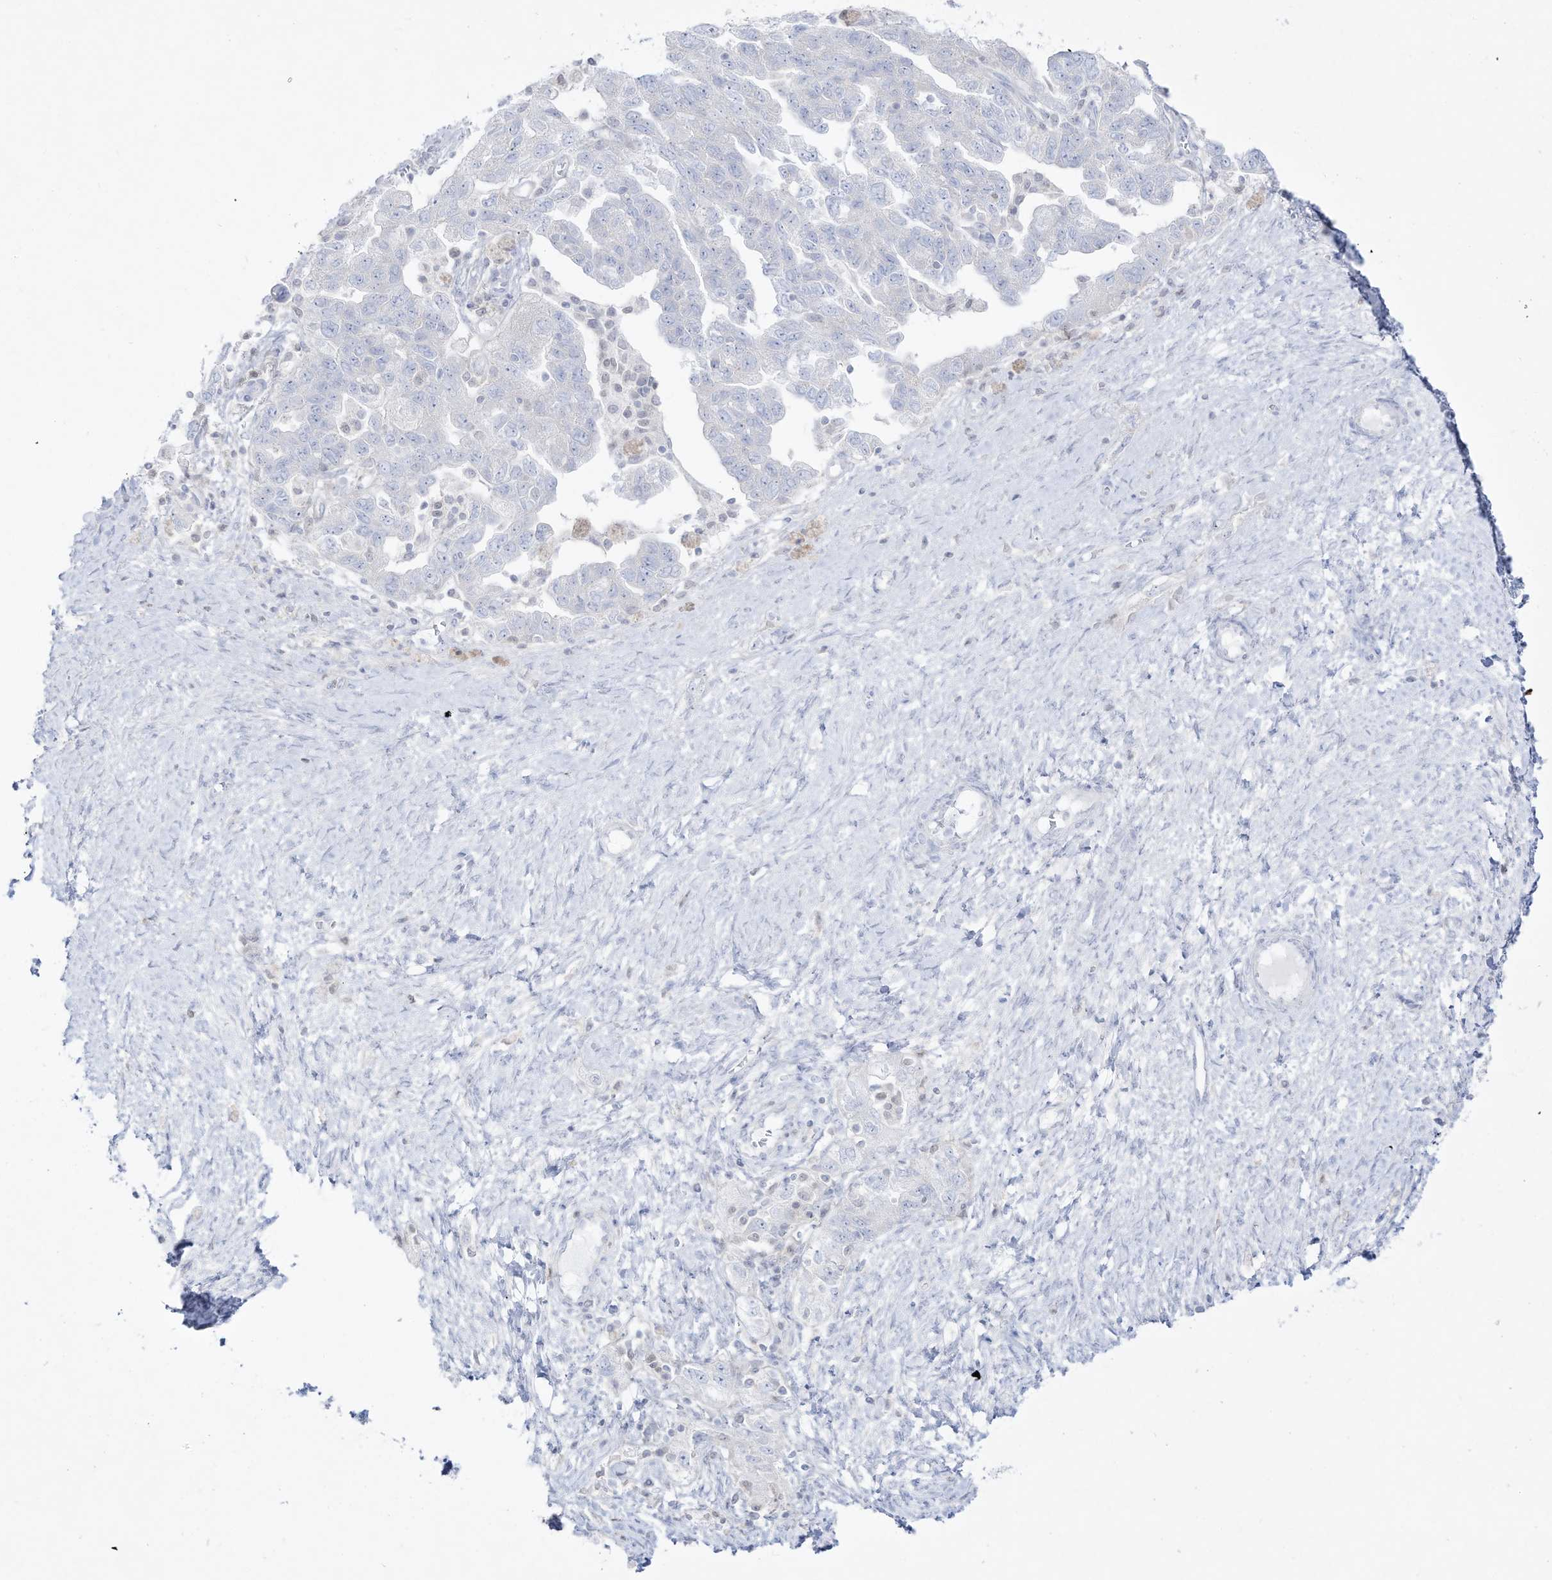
{"staining": {"intensity": "negative", "quantity": "none", "location": "none"}, "tissue": "ovarian cancer", "cell_type": "Tumor cells", "image_type": "cancer", "snomed": [{"axis": "morphology", "description": "Carcinoma, NOS"}, {"axis": "morphology", "description": "Cystadenocarcinoma, serous, NOS"}, {"axis": "topography", "description": "Ovary"}], "caption": "Ovarian cancer (carcinoma) was stained to show a protein in brown. There is no significant expression in tumor cells.", "gene": "DMKN", "patient": {"sex": "female", "age": 69}}